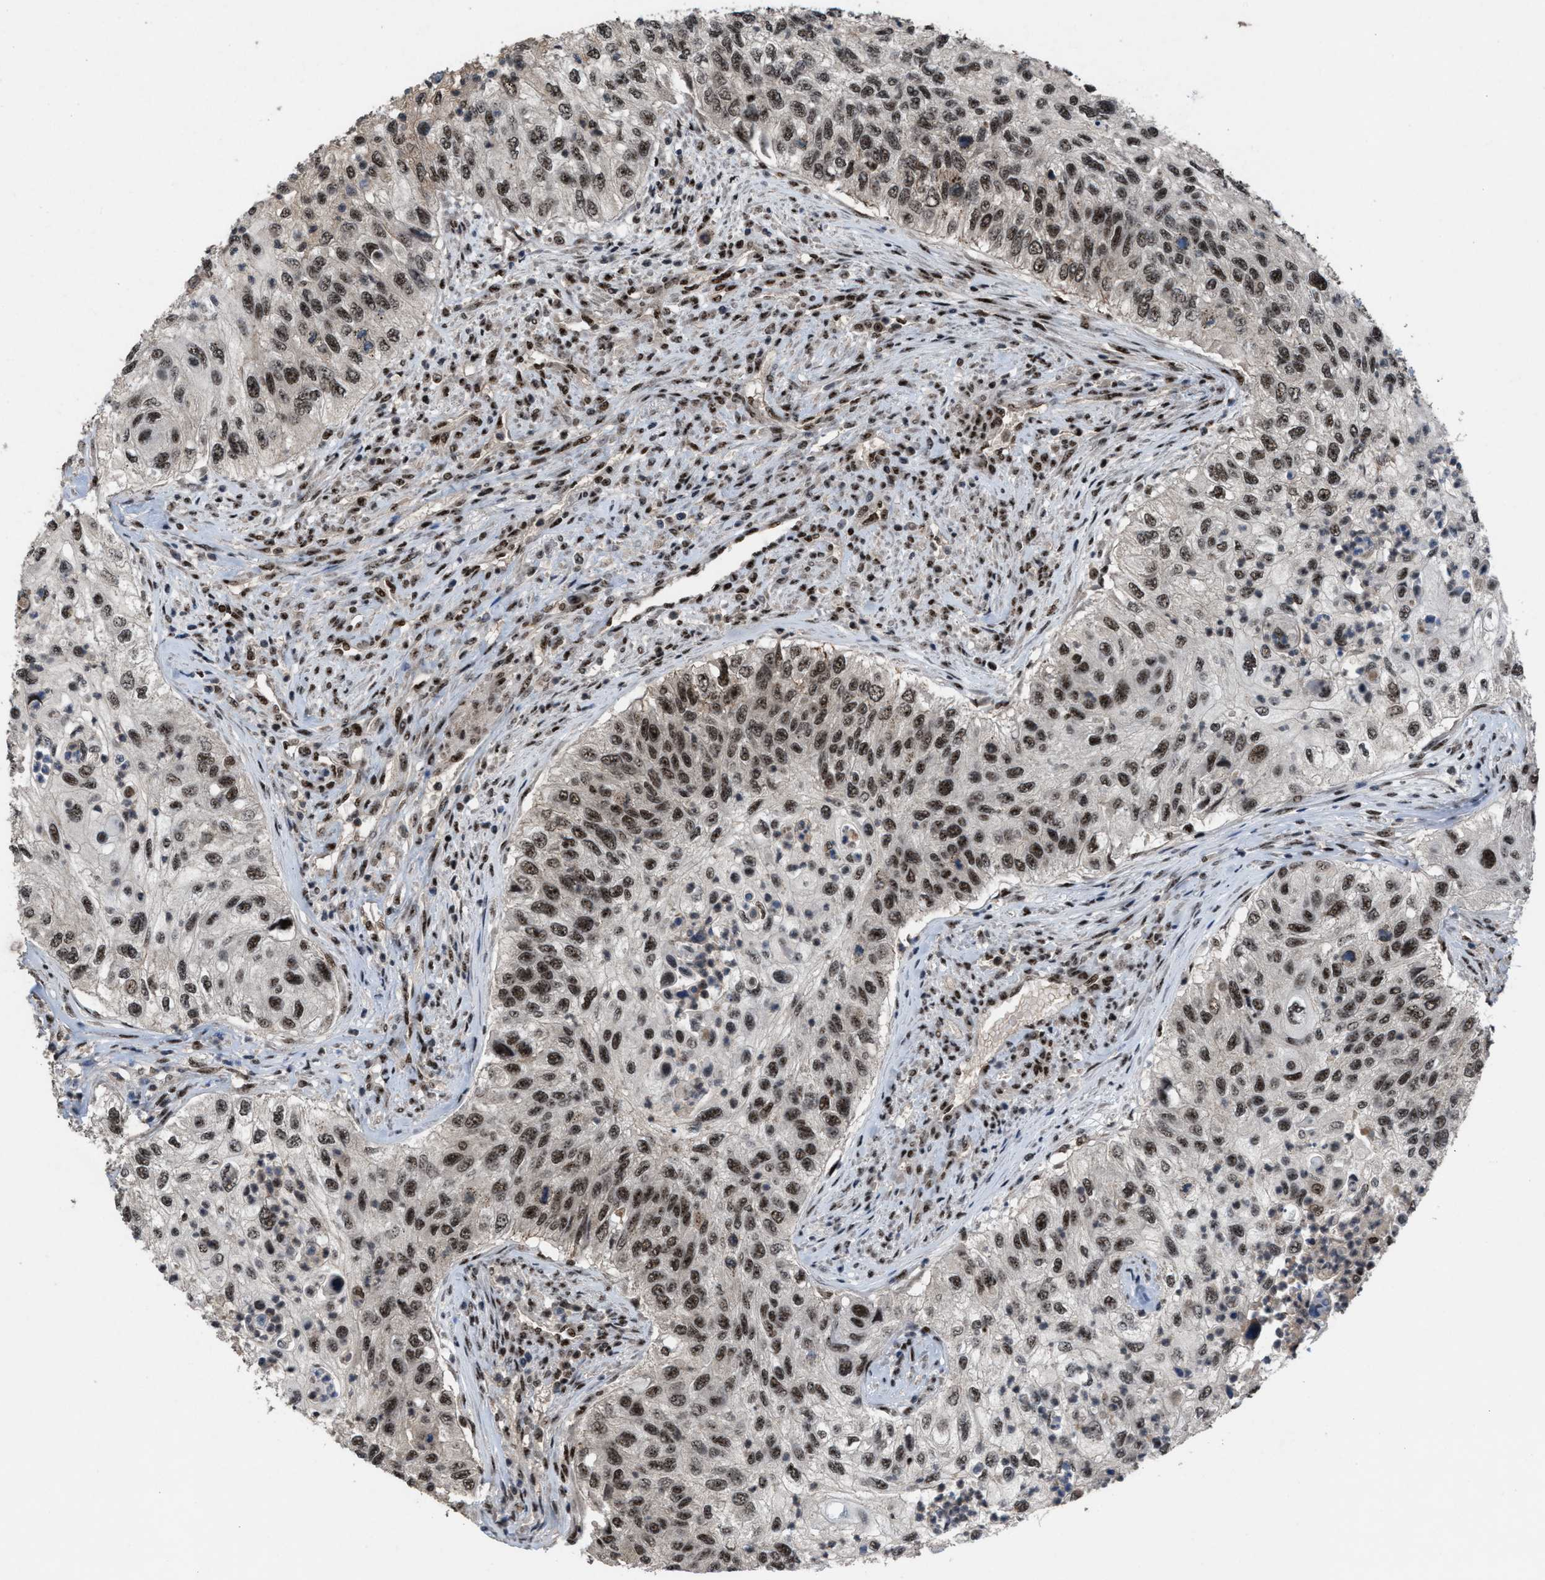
{"staining": {"intensity": "moderate", "quantity": ">75%", "location": "nuclear"}, "tissue": "urothelial cancer", "cell_type": "Tumor cells", "image_type": "cancer", "snomed": [{"axis": "morphology", "description": "Urothelial carcinoma, High grade"}, {"axis": "topography", "description": "Urinary bladder"}], "caption": "Immunohistochemical staining of human urothelial carcinoma (high-grade) reveals medium levels of moderate nuclear expression in approximately >75% of tumor cells. Nuclei are stained in blue.", "gene": "PRPF4", "patient": {"sex": "female", "age": 60}}